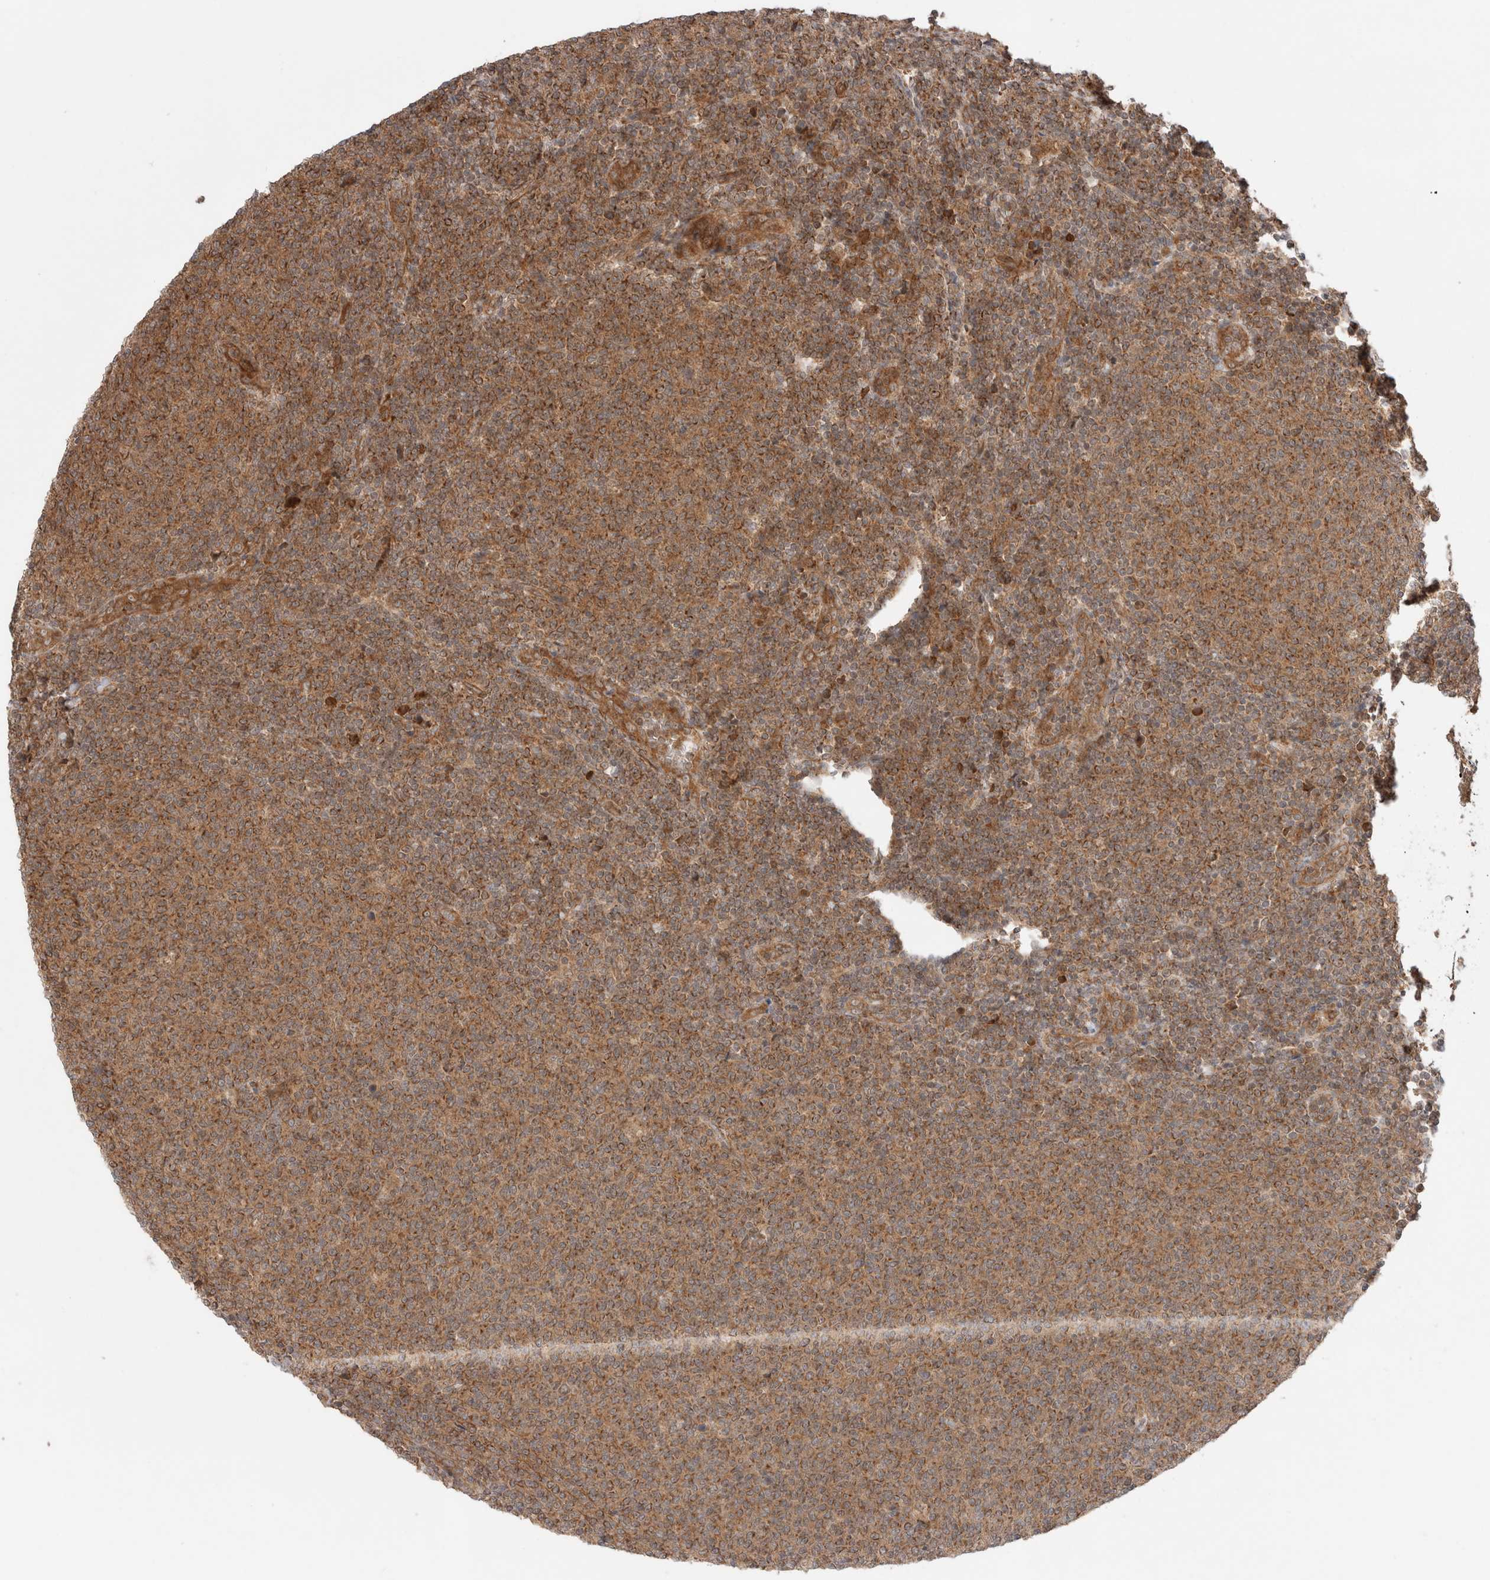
{"staining": {"intensity": "moderate", "quantity": ">75%", "location": "cytoplasmic/membranous"}, "tissue": "lymphoma", "cell_type": "Tumor cells", "image_type": "cancer", "snomed": [{"axis": "morphology", "description": "Malignant lymphoma, non-Hodgkin's type, Low grade"}, {"axis": "topography", "description": "Lymph node"}], "caption": "IHC histopathology image of neoplastic tissue: human lymphoma stained using IHC displays medium levels of moderate protein expression localized specifically in the cytoplasmic/membranous of tumor cells, appearing as a cytoplasmic/membranous brown color.", "gene": "ZNF649", "patient": {"sex": "male", "age": 66}}